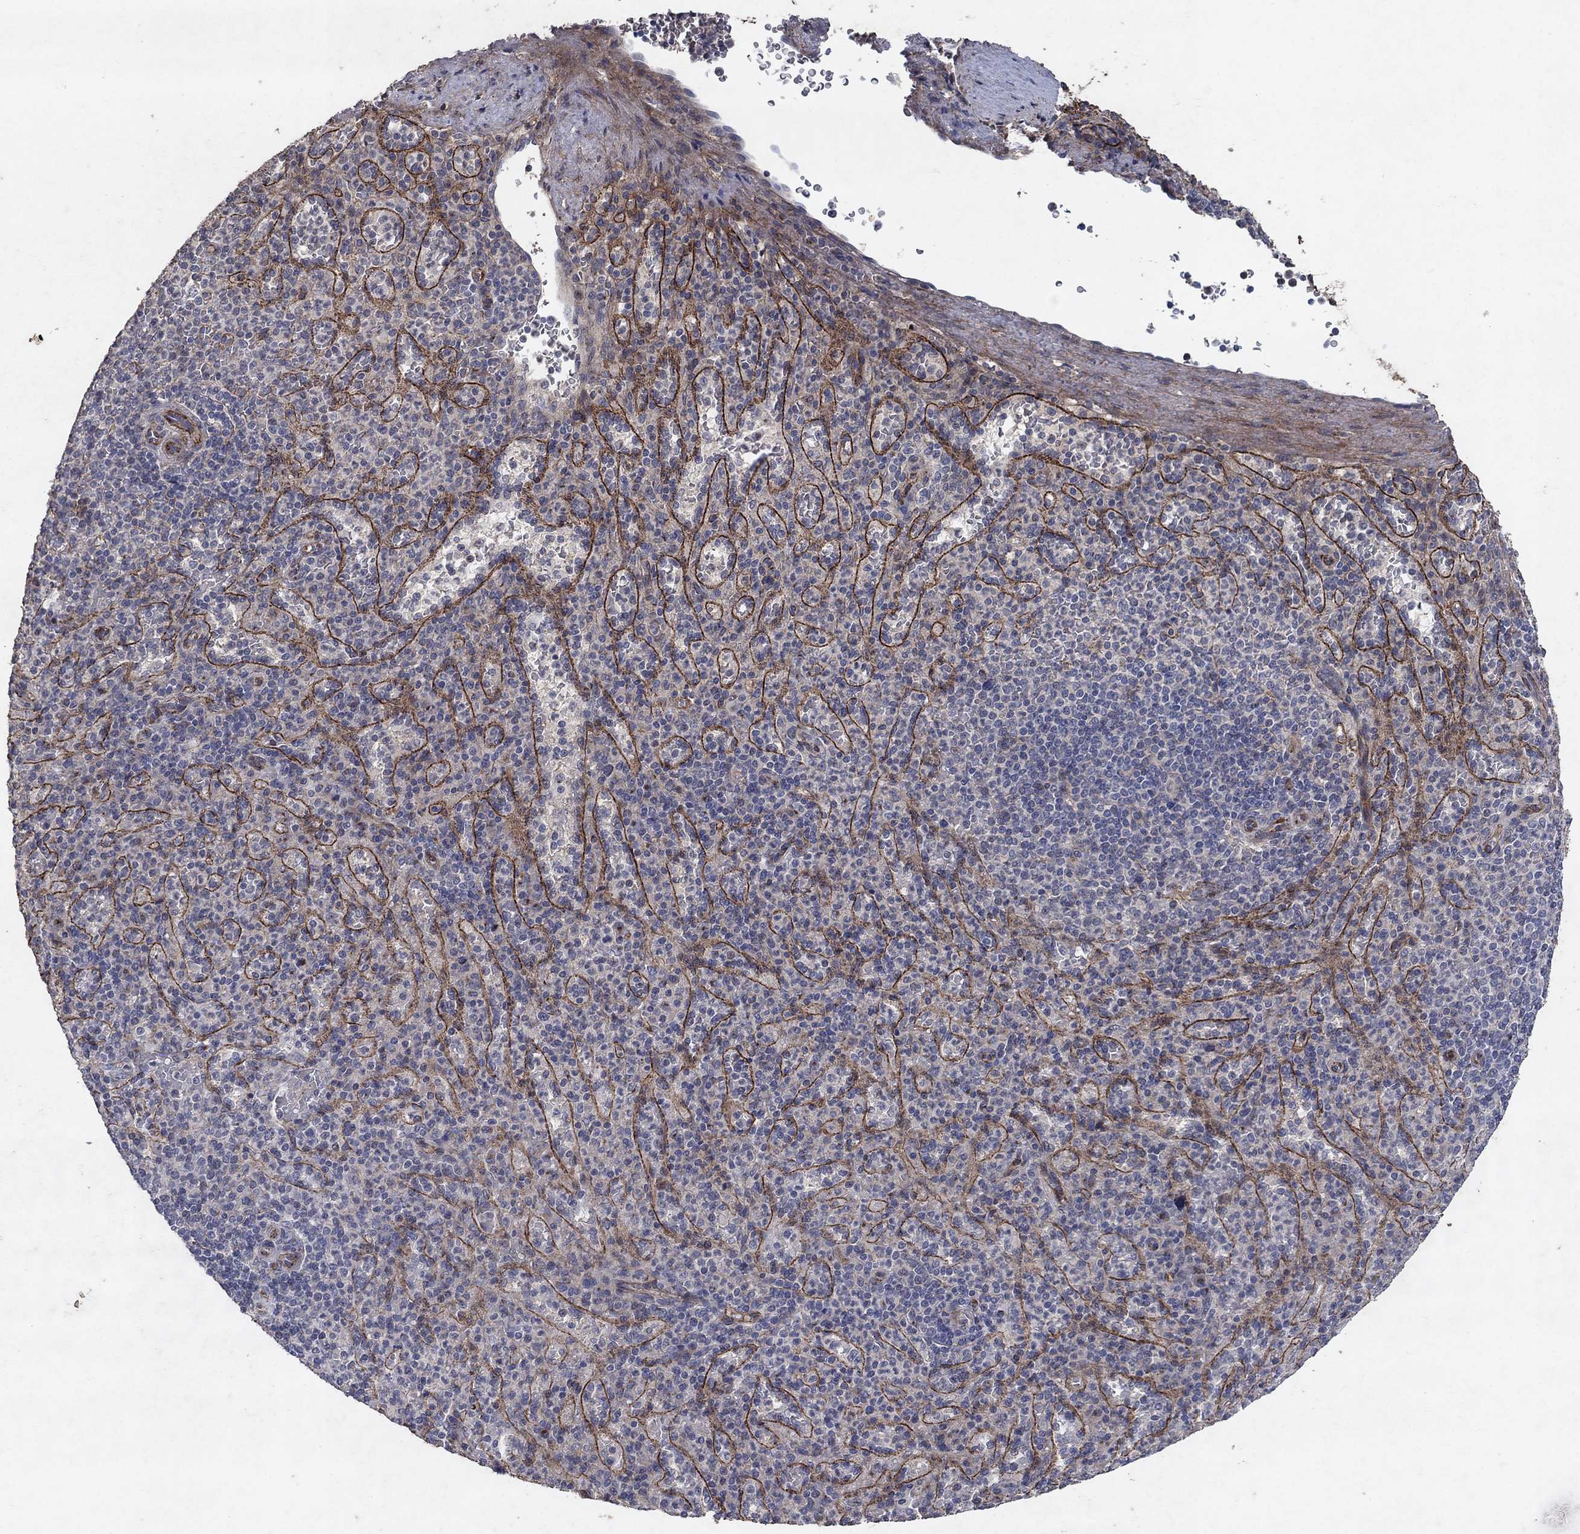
{"staining": {"intensity": "negative", "quantity": "none", "location": "none"}, "tissue": "spleen", "cell_type": "Cells in red pulp", "image_type": "normal", "snomed": [{"axis": "morphology", "description": "Normal tissue, NOS"}, {"axis": "topography", "description": "Spleen"}], "caption": "Immunohistochemical staining of normal spleen displays no significant expression in cells in red pulp.", "gene": "FRG1", "patient": {"sex": "female", "age": 74}}